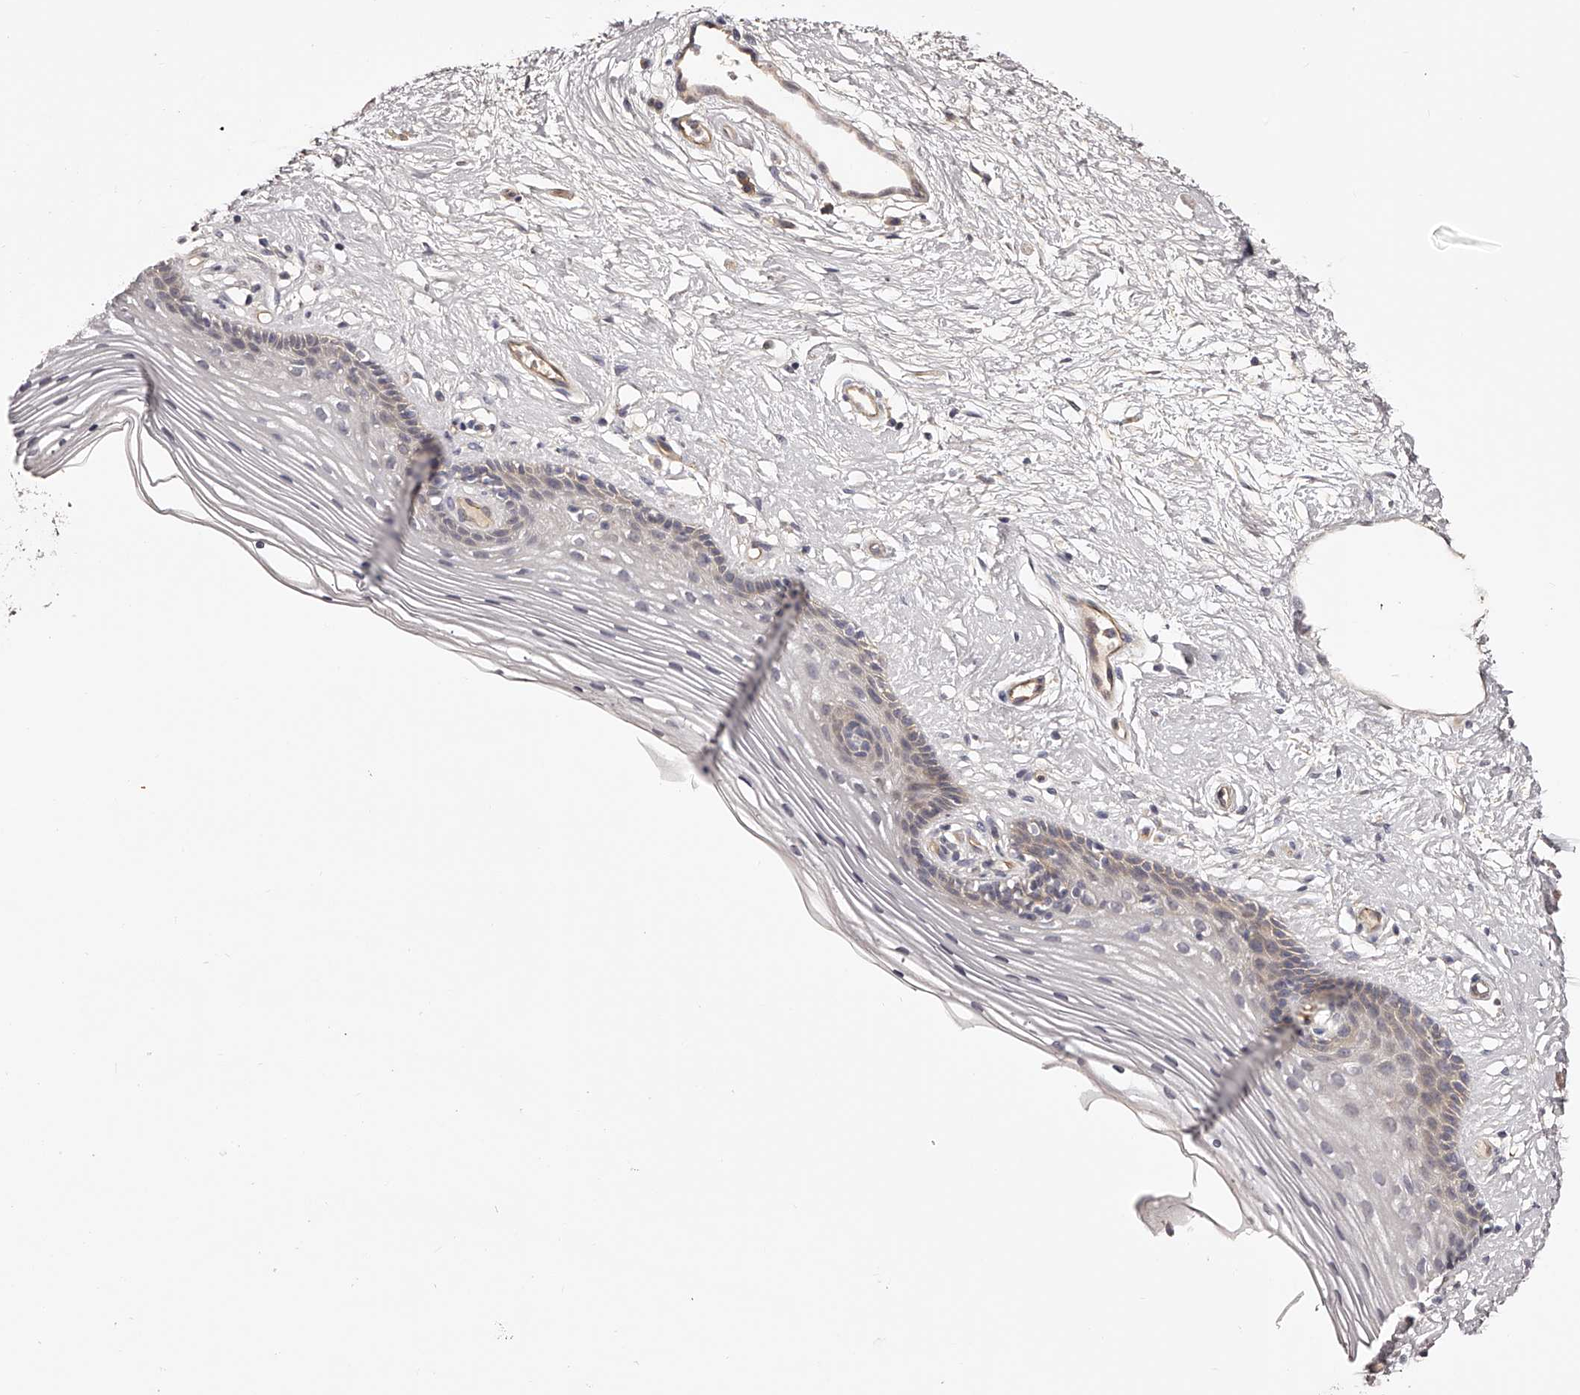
{"staining": {"intensity": "negative", "quantity": "none", "location": "none"}, "tissue": "vagina", "cell_type": "Squamous epithelial cells", "image_type": "normal", "snomed": [{"axis": "morphology", "description": "Normal tissue, NOS"}, {"axis": "topography", "description": "Vagina"}], "caption": "Immunohistochemistry image of benign vagina stained for a protein (brown), which displays no staining in squamous epithelial cells.", "gene": "LTV1", "patient": {"sex": "female", "age": 46}}